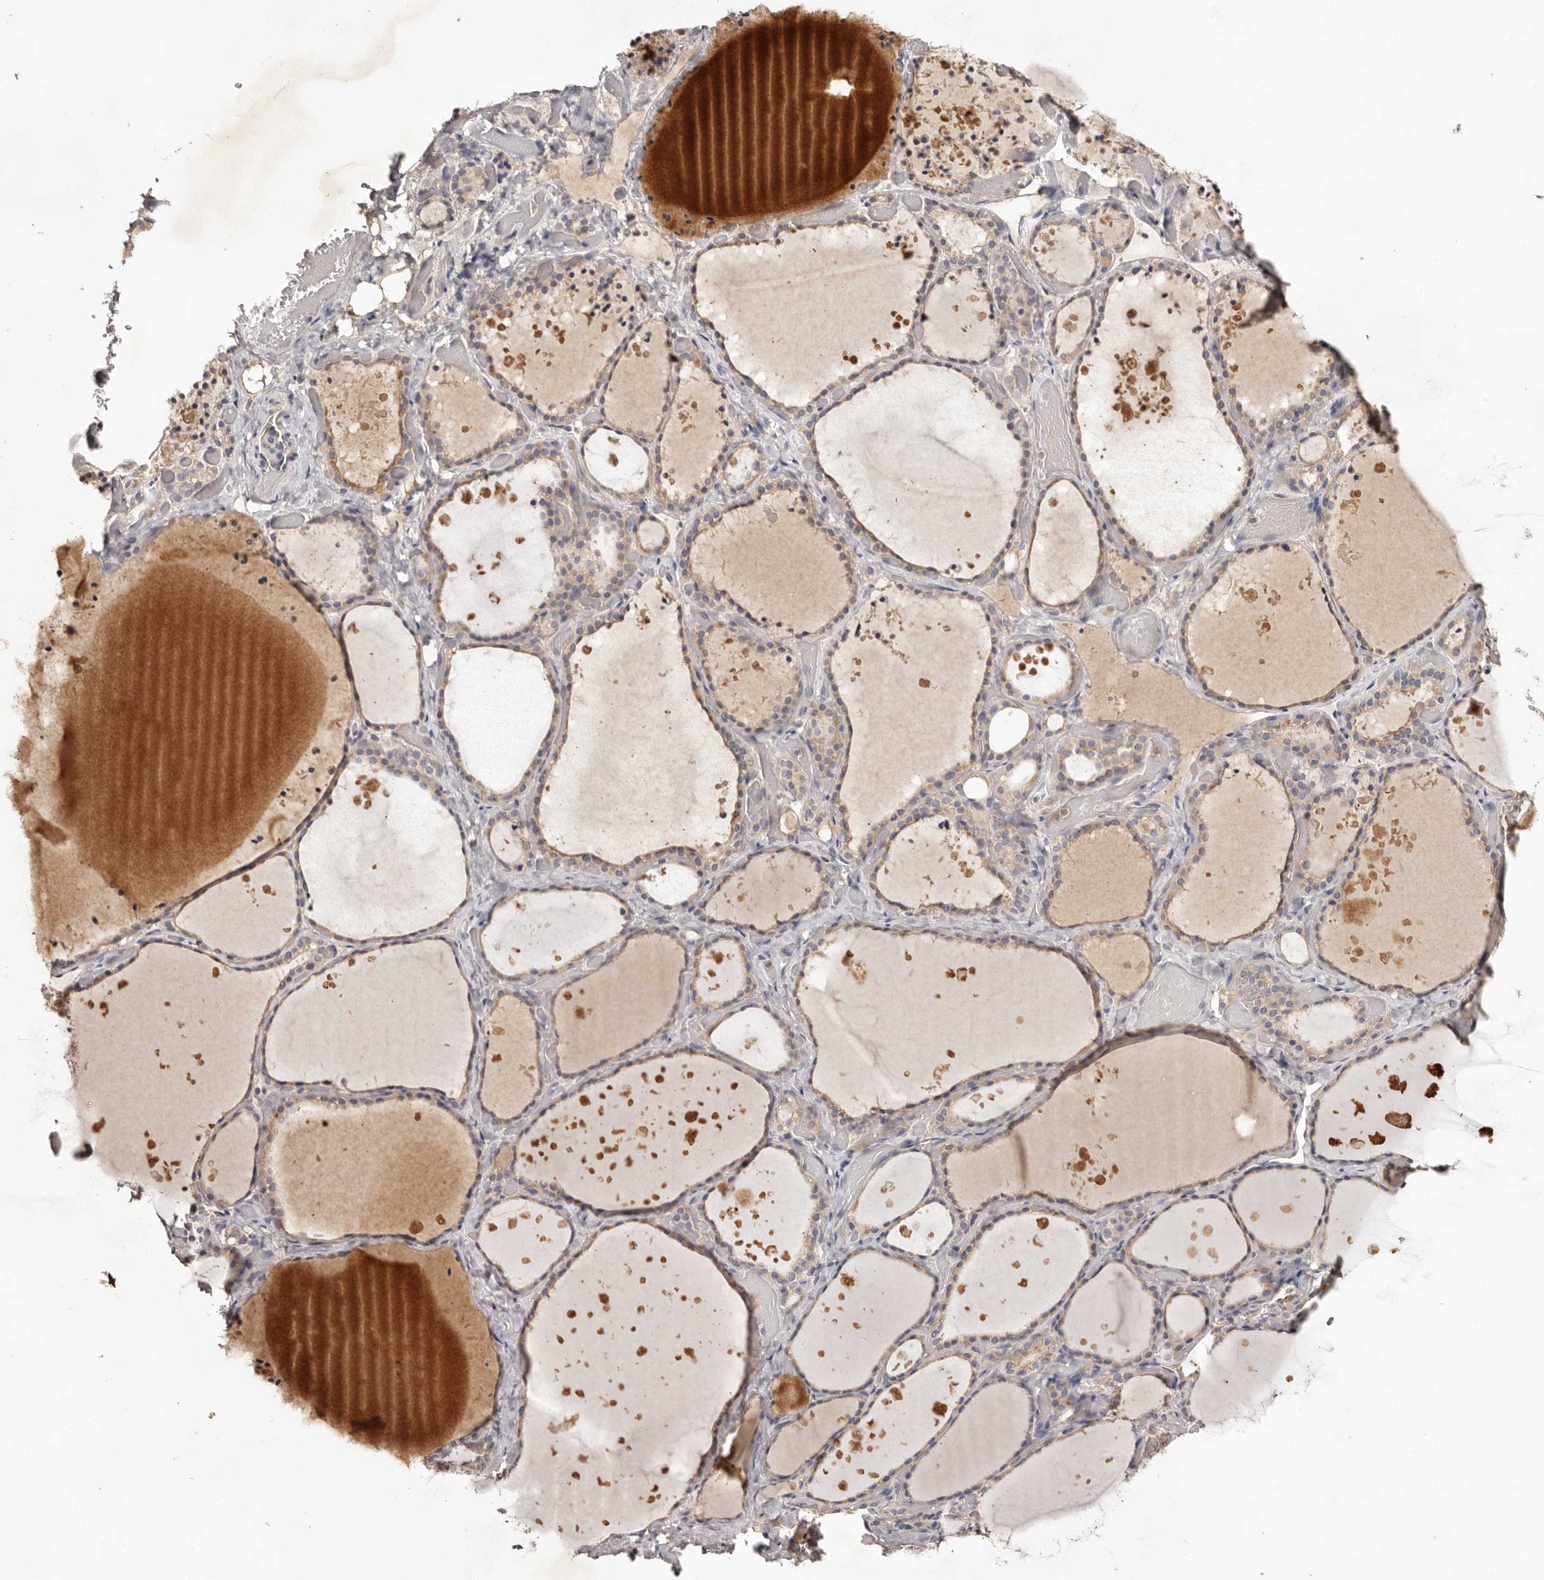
{"staining": {"intensity": "weak", "quantity": "25%-75%", "location": "cytoplasmic/membranous"}, "tissue": "thyroid gland", "cell_type": "Glandular cells", "image_type": "normal", "snomed": [{"axis": "morphology", "description": "Normal tissue, NOS"}, {"axis": "topography", "description": "Thyroid gland"}], "caption": "This histopathology image shows IHC staining of unremarkable thyroid gland, with low weak cytoplasmic/membranous positivity in approximately 25%-75% of glandular cells.", "gene": "LTV1", "patient": {"sex": "female", "age": 44}}